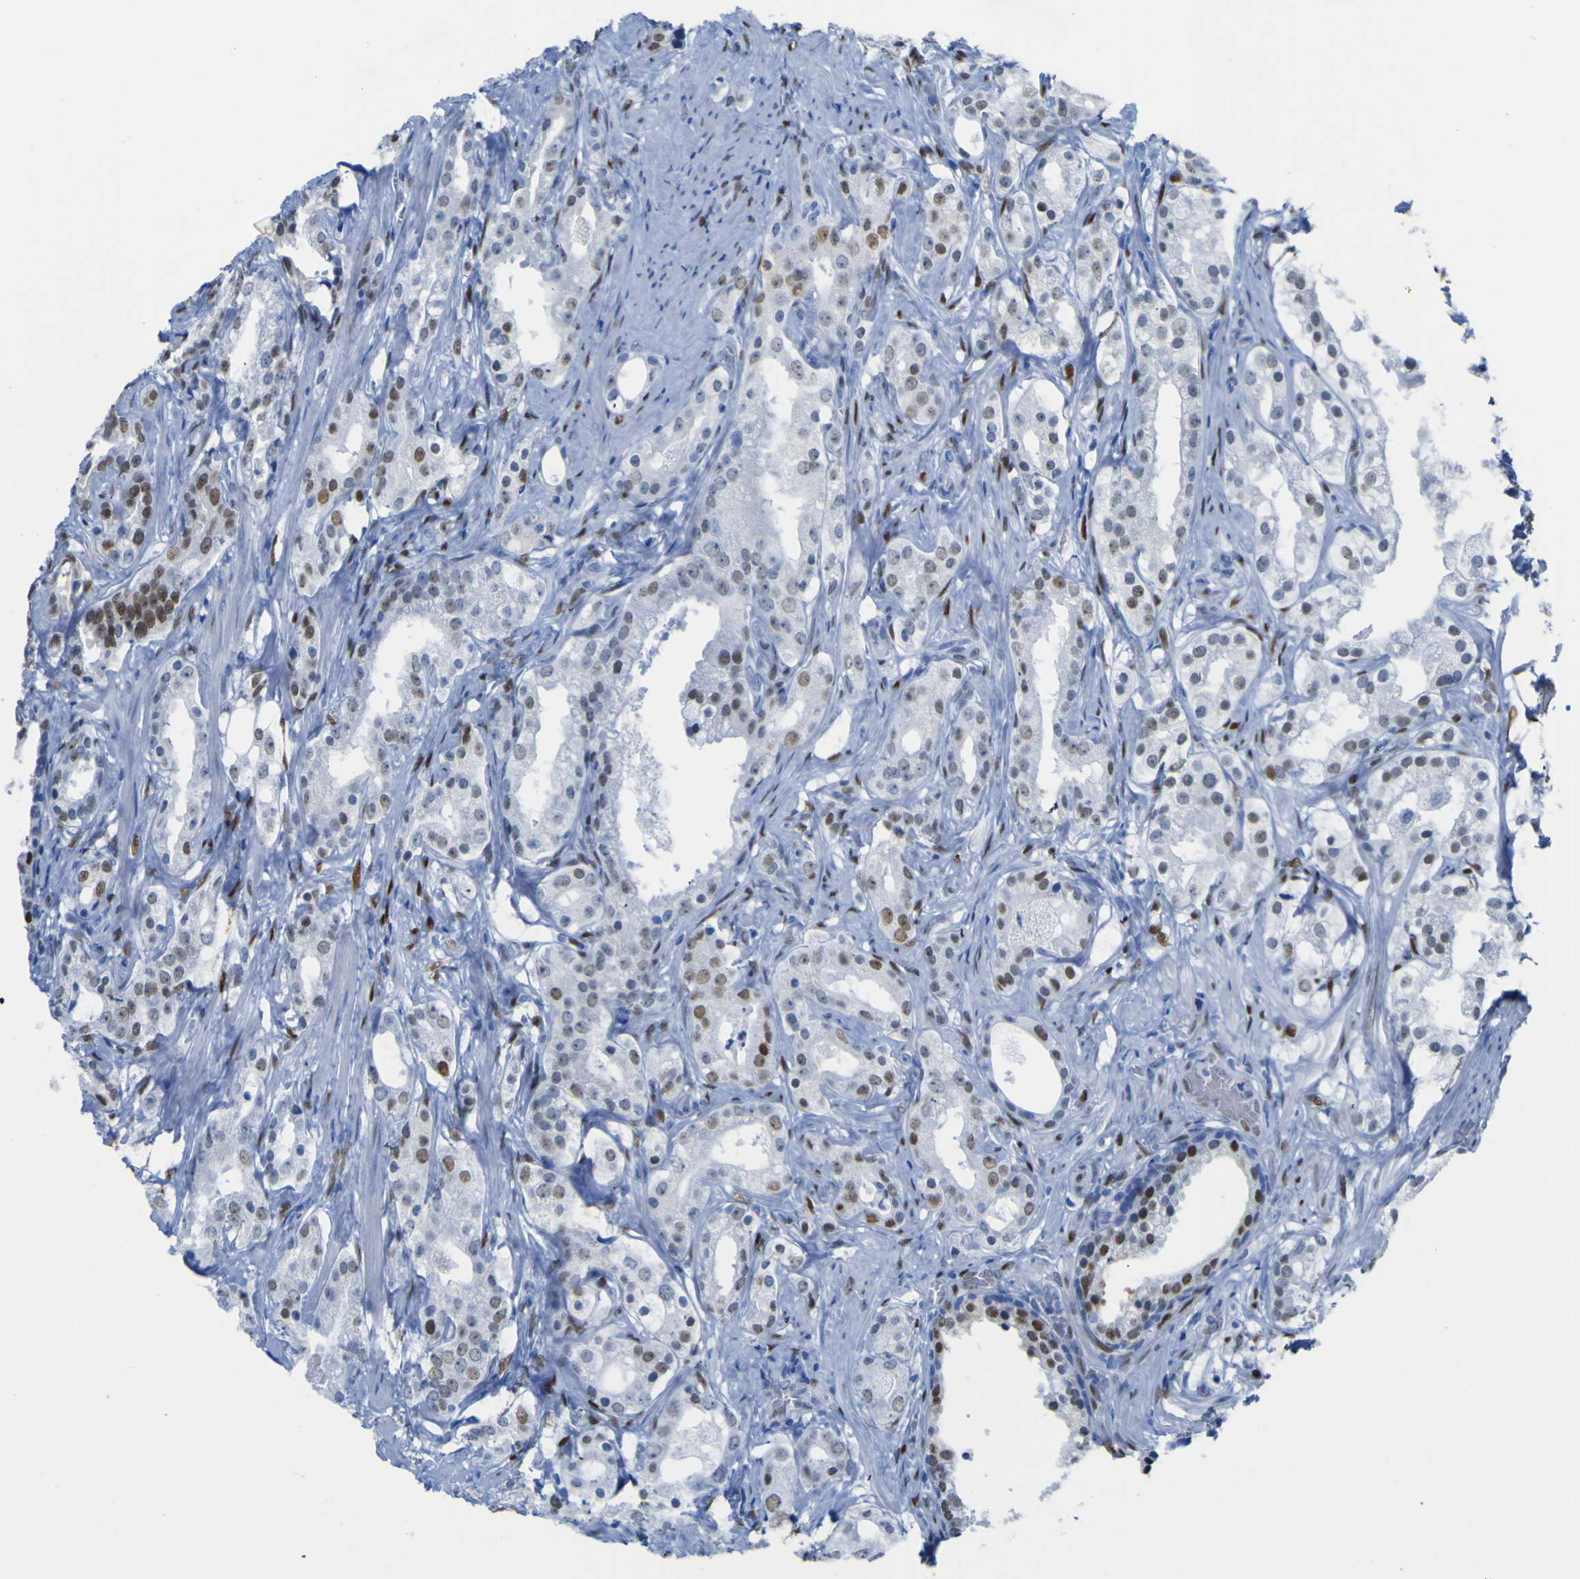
{"staining": {"intensity": "moderate", "quantity": "25%-75%", "location": "nuclear"}, "tissue": "prostate cancer", "cell_type": "Tumor cells", "image_type": "cancer", "snomed": [{"axis": "morphology", "description": "Adenocarcinoma, Low grade"}, {"axis": "topography", "description": "Prostate"}], "caption": "IHC (DAB) staining of human prostate cancer (low-grade adenocarcinoma) reveals moderate nuclear protein positivity in approximately 25%-75% of tumor cells. The staining was performed using DAB (3,3'-diaminobenzidine) to visualize the protein expression in brown, while the nuclei were stained in blue with hematoxylin (Magnification: 20x).", "gene": "DACH1", "patient": {"sex": "male", "age": 59}}